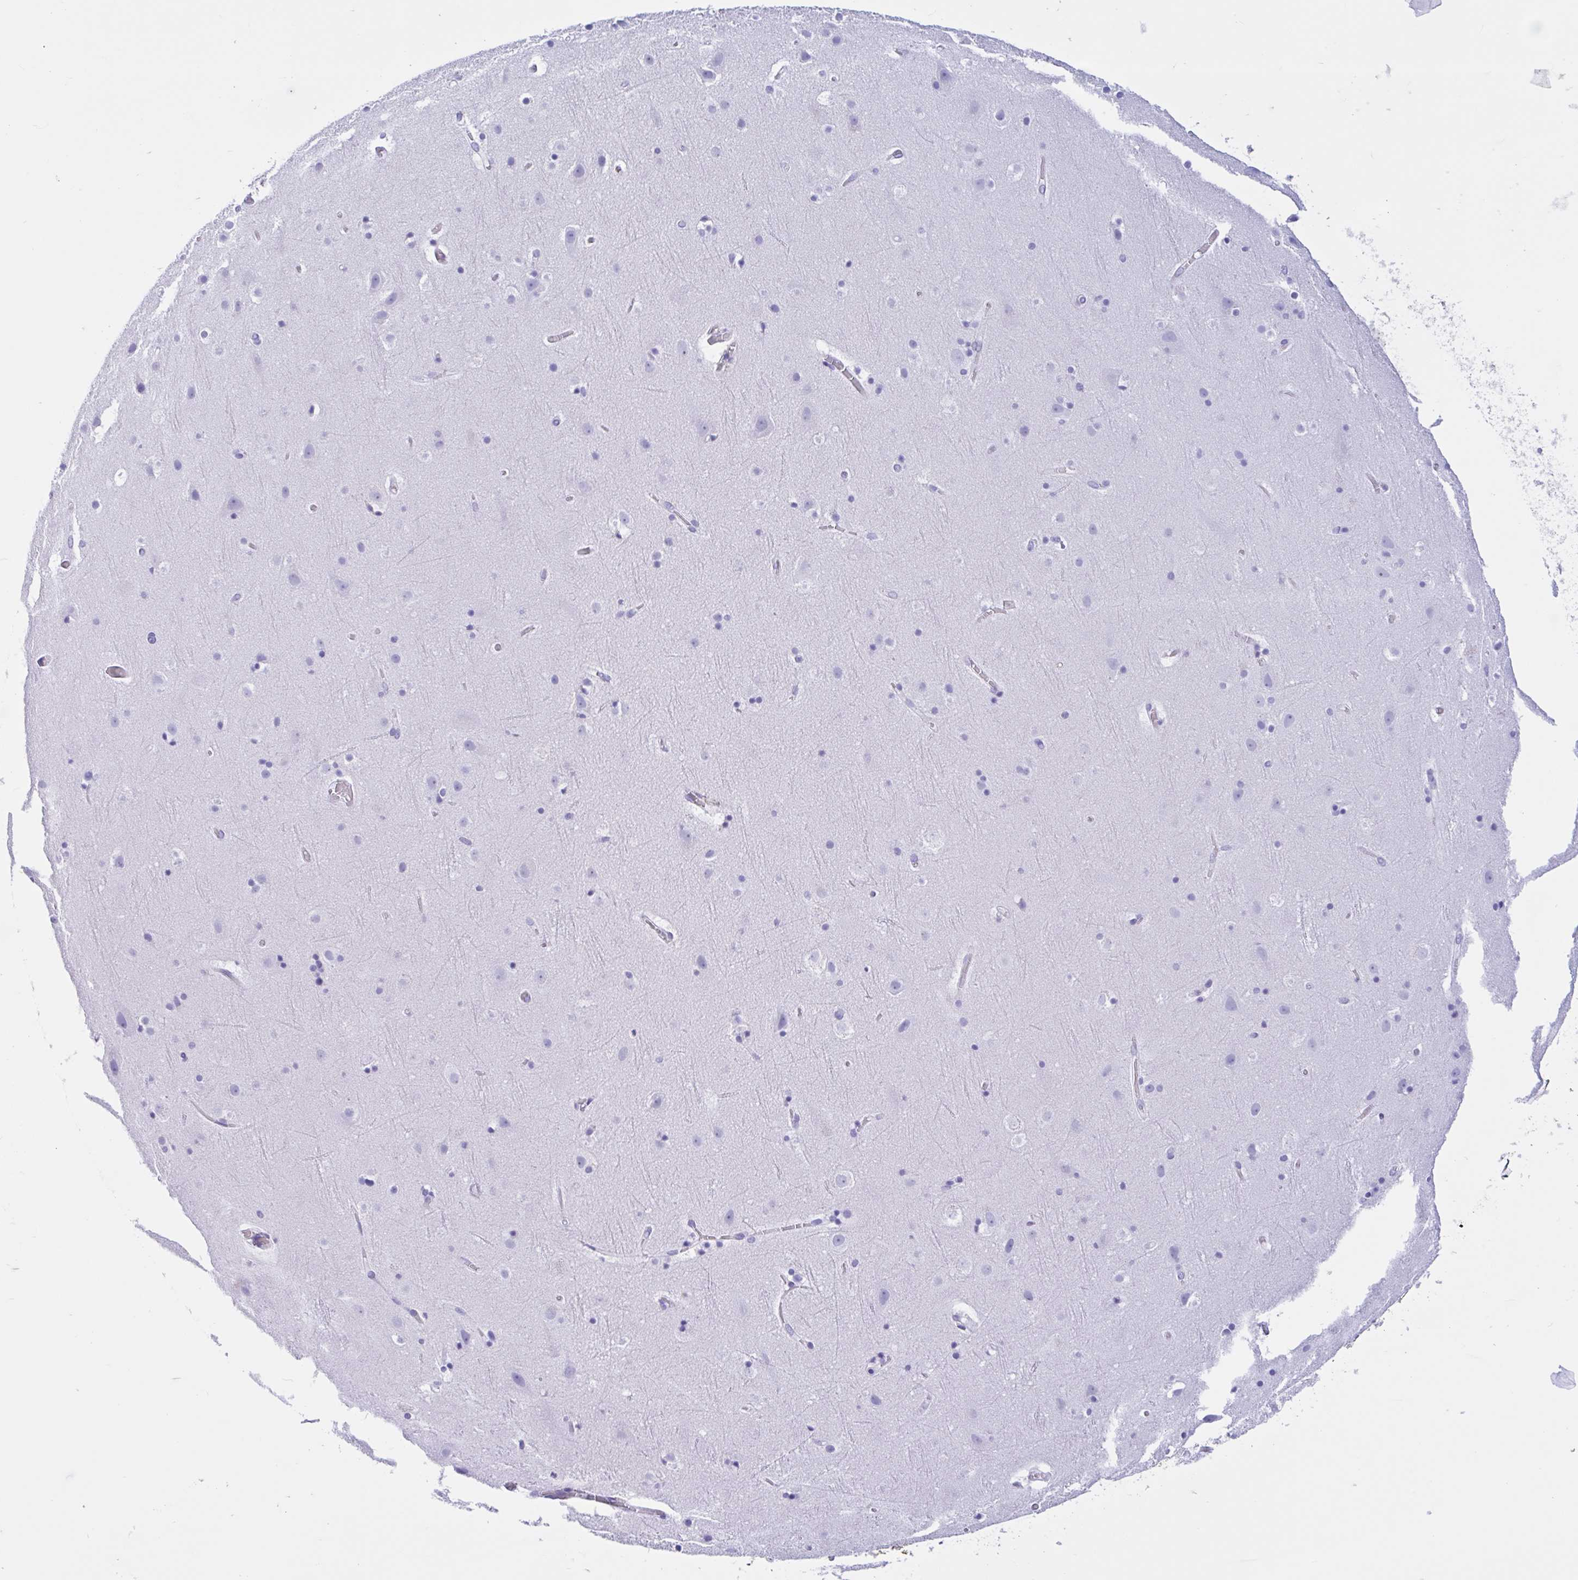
{"staining": {"intensity": "negative", "quantity": "none", "location": "none"}, "tissue": "cerebral cortex", "cell_type": "Endothelial cells", "image_type": "normal", "snomed": [{"axis": "morphology", "description": "Normal tissue, NOS"}, {"axis": "topography", "description": "Cerebral cortex"}], "caption": "The photomicrograph shows no significant staining in endothelial cells of cerebral cortex. The staining is performed using DAB brown chromogen with nuclei counter-stained in using hematoxylin.", "gene": "IAPP", "patient": {"sex": "female", "age": 42}}